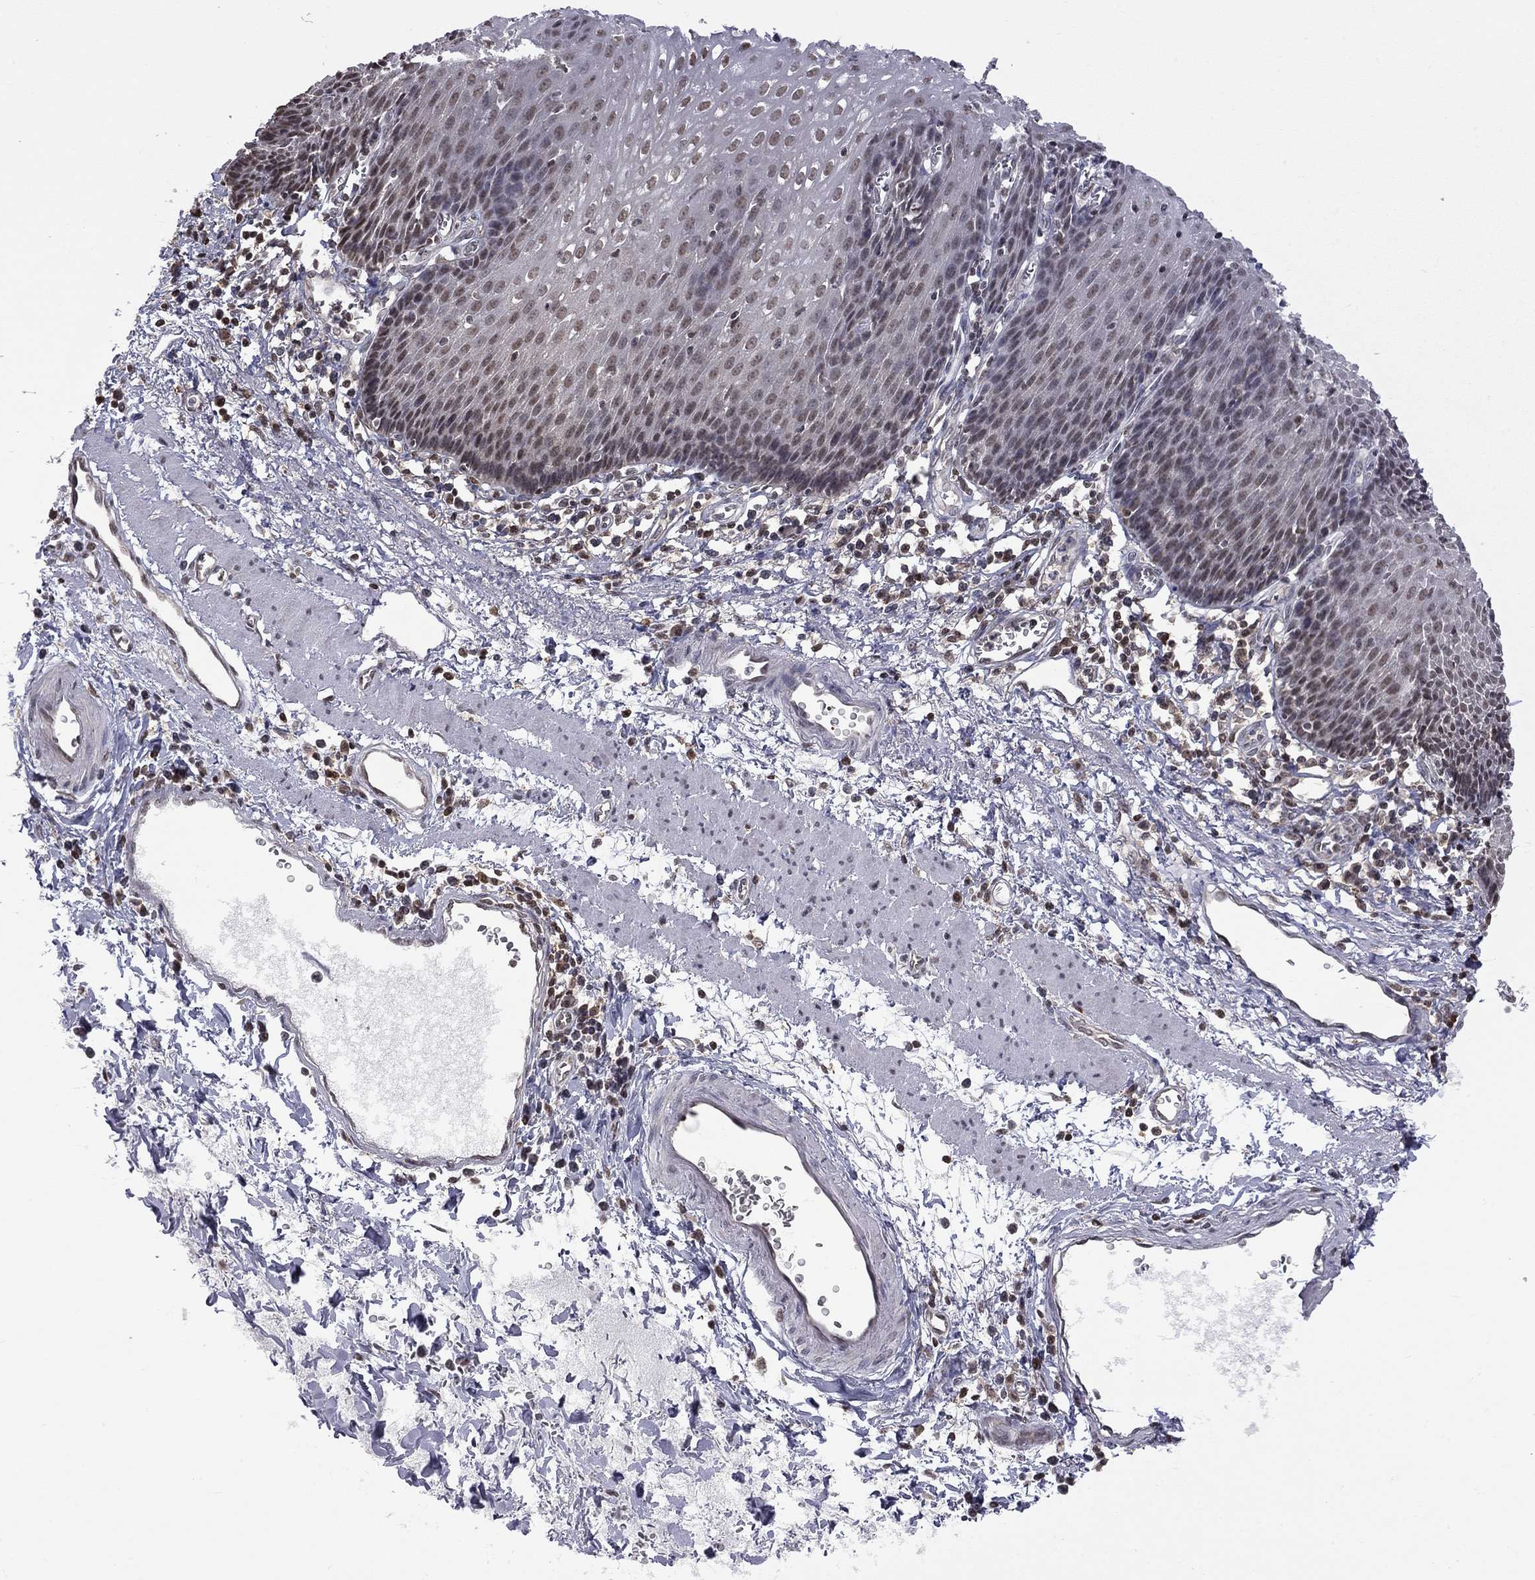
{"staining": {"intensity": "moderate", "quantity": "25%-75%", "location": "nuclear"}, "tissue": "esophagus", "cell_type": "Squamous epithelial cells", "image_type": "normal", "snomed": [{"axis": "morphology", "description": "Normal tissue, NOS"}, {"axis": "topography", "description": "Esophagus"}], "caption": "Esophagus stained with a brown dye displays moderate nuclear positive staining in about 25%-75% of squamous epithelial cells.", "gene": "RFWD3", "patient": {"sex": "male", "age": 57}}